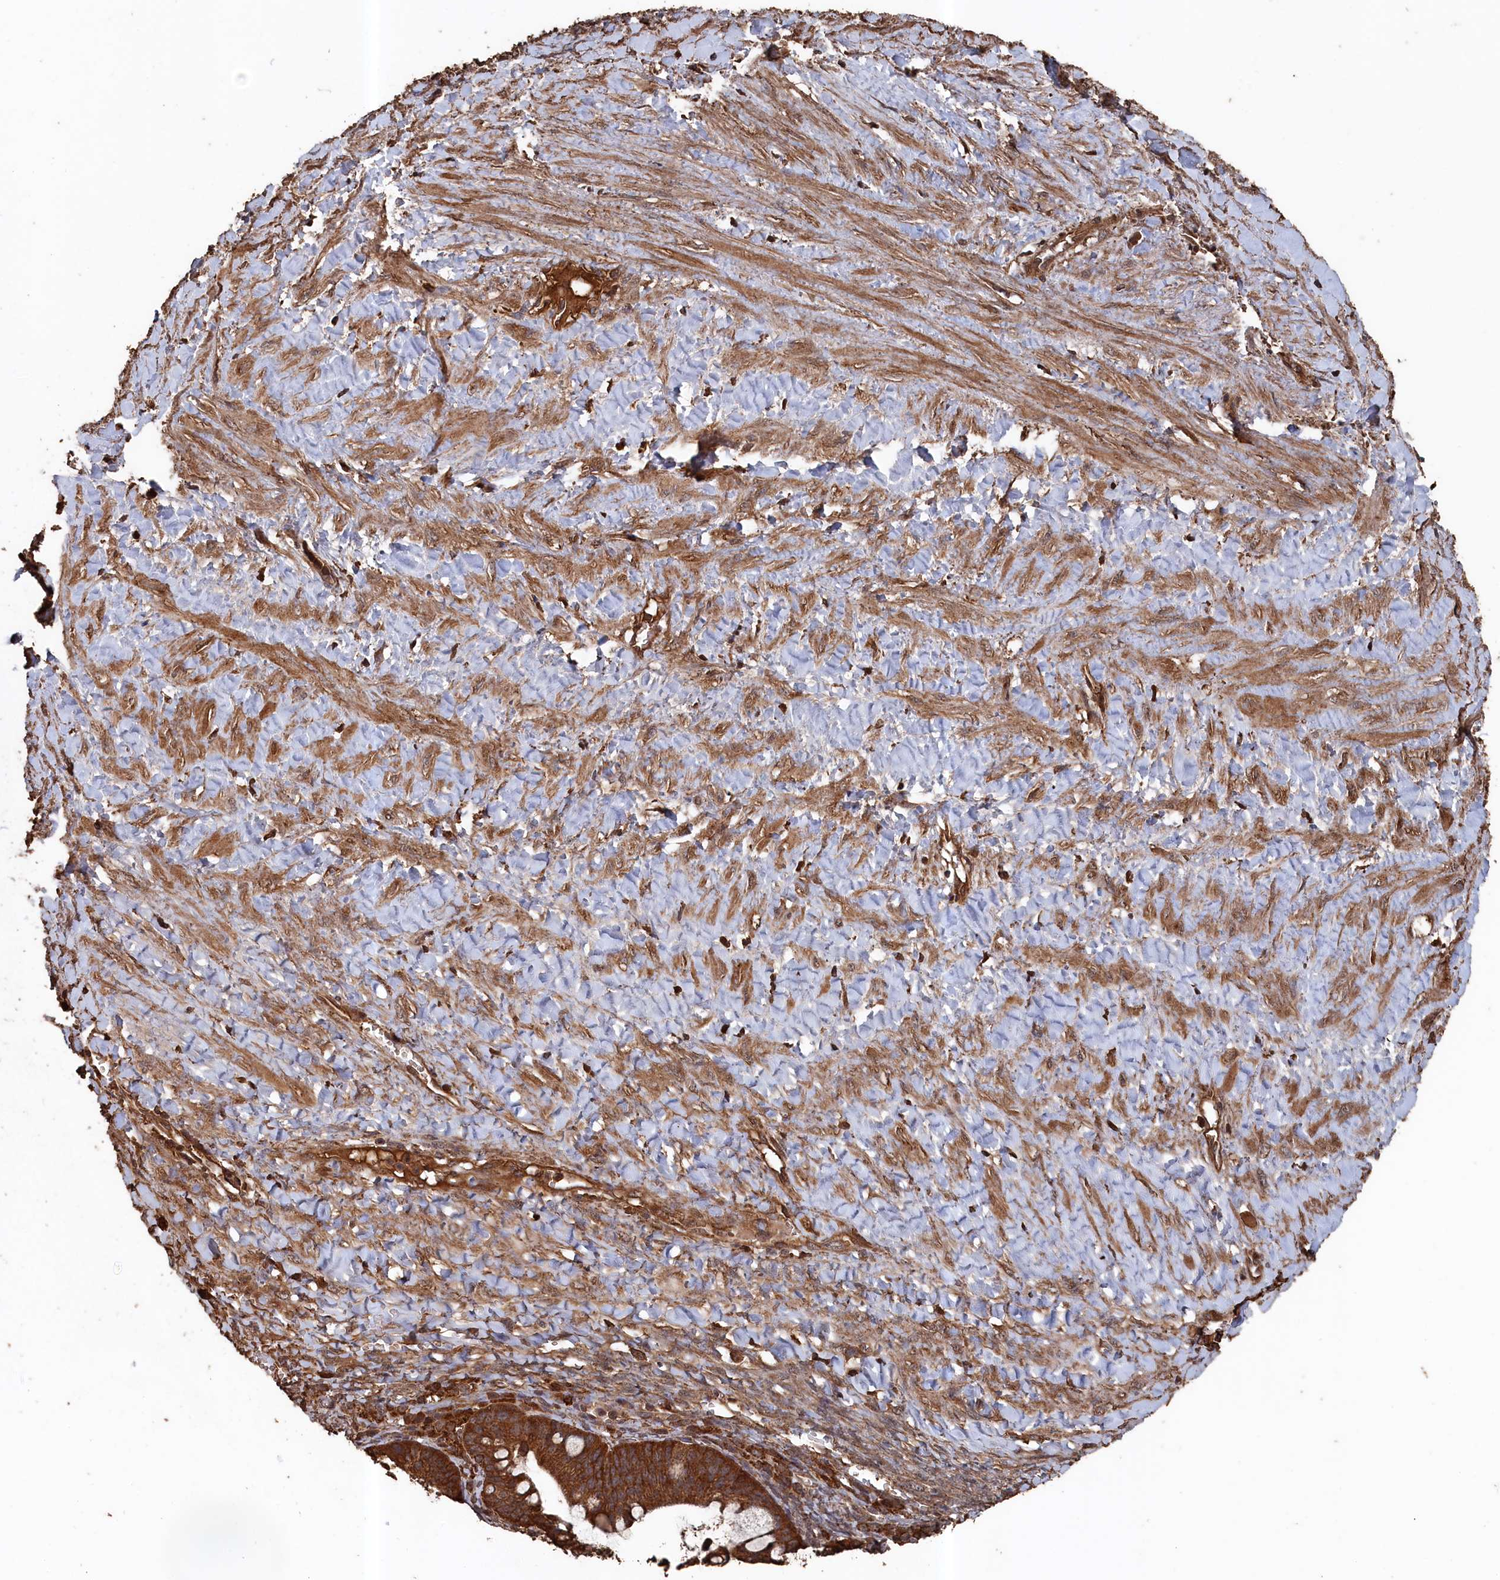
{"staining": {"intensity": "strong", "quantity": ">75%", "location": "cytoplasmic/membranous"}, "tissue": "ovarian cancer", "cell_type": "Tumor cells", "image_type": "cancer", "snomed": [{"axis": "morphology", "description": "Cystadenocarcinoma, mucinous, NOS"}, {"axis": "topography", "description": "Ovary"}], "caption": "Strong cytoplasmic/membranous protein expression is present in about >75% of tumor cells in ovarian cancer.", "gene": "SNX33", "patient": {"sex": "female", "age": 73}}